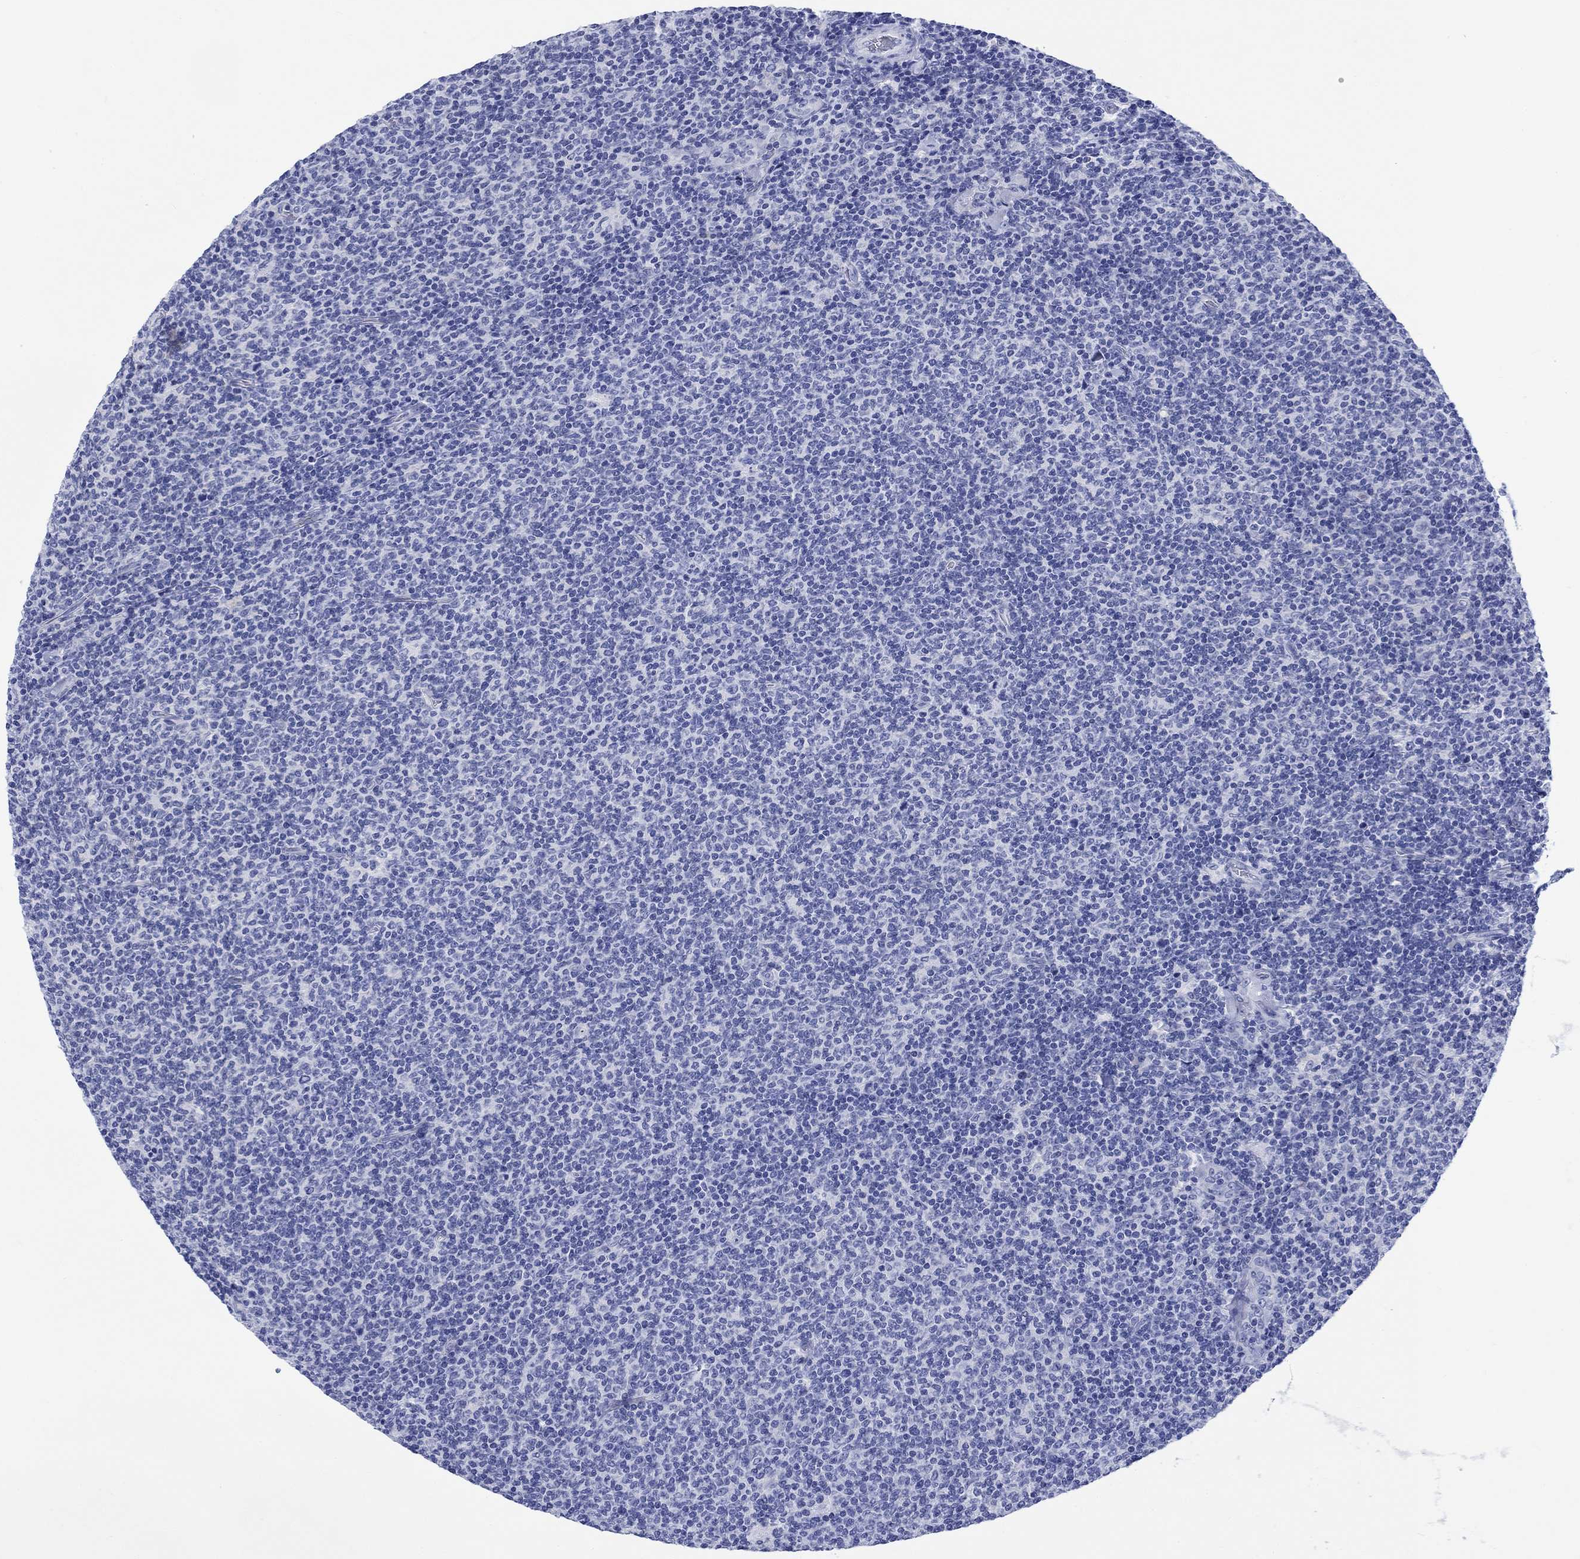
{"staining": {"intensity": "negative", "quantity": "none", "location": "none"}, "tissue": "lymphoma", "cell_type": "Tumor cells", "image_type": "cancer", "snomed": [{"axis": "morphology", "description": "Malignant lymphoma, non-Hodgkin's type, Low grade"}, {"axis": "topography", "description": "Lymph node"}], "caption": "Immunohistochemistry (IHC) histopathology image of neoplastic tissue: human lymphoma stained with DAB displays no significant protein staining in tumor cells.", "gene": "CACNG3", "patient": {"sex": "male", "age": 52}}